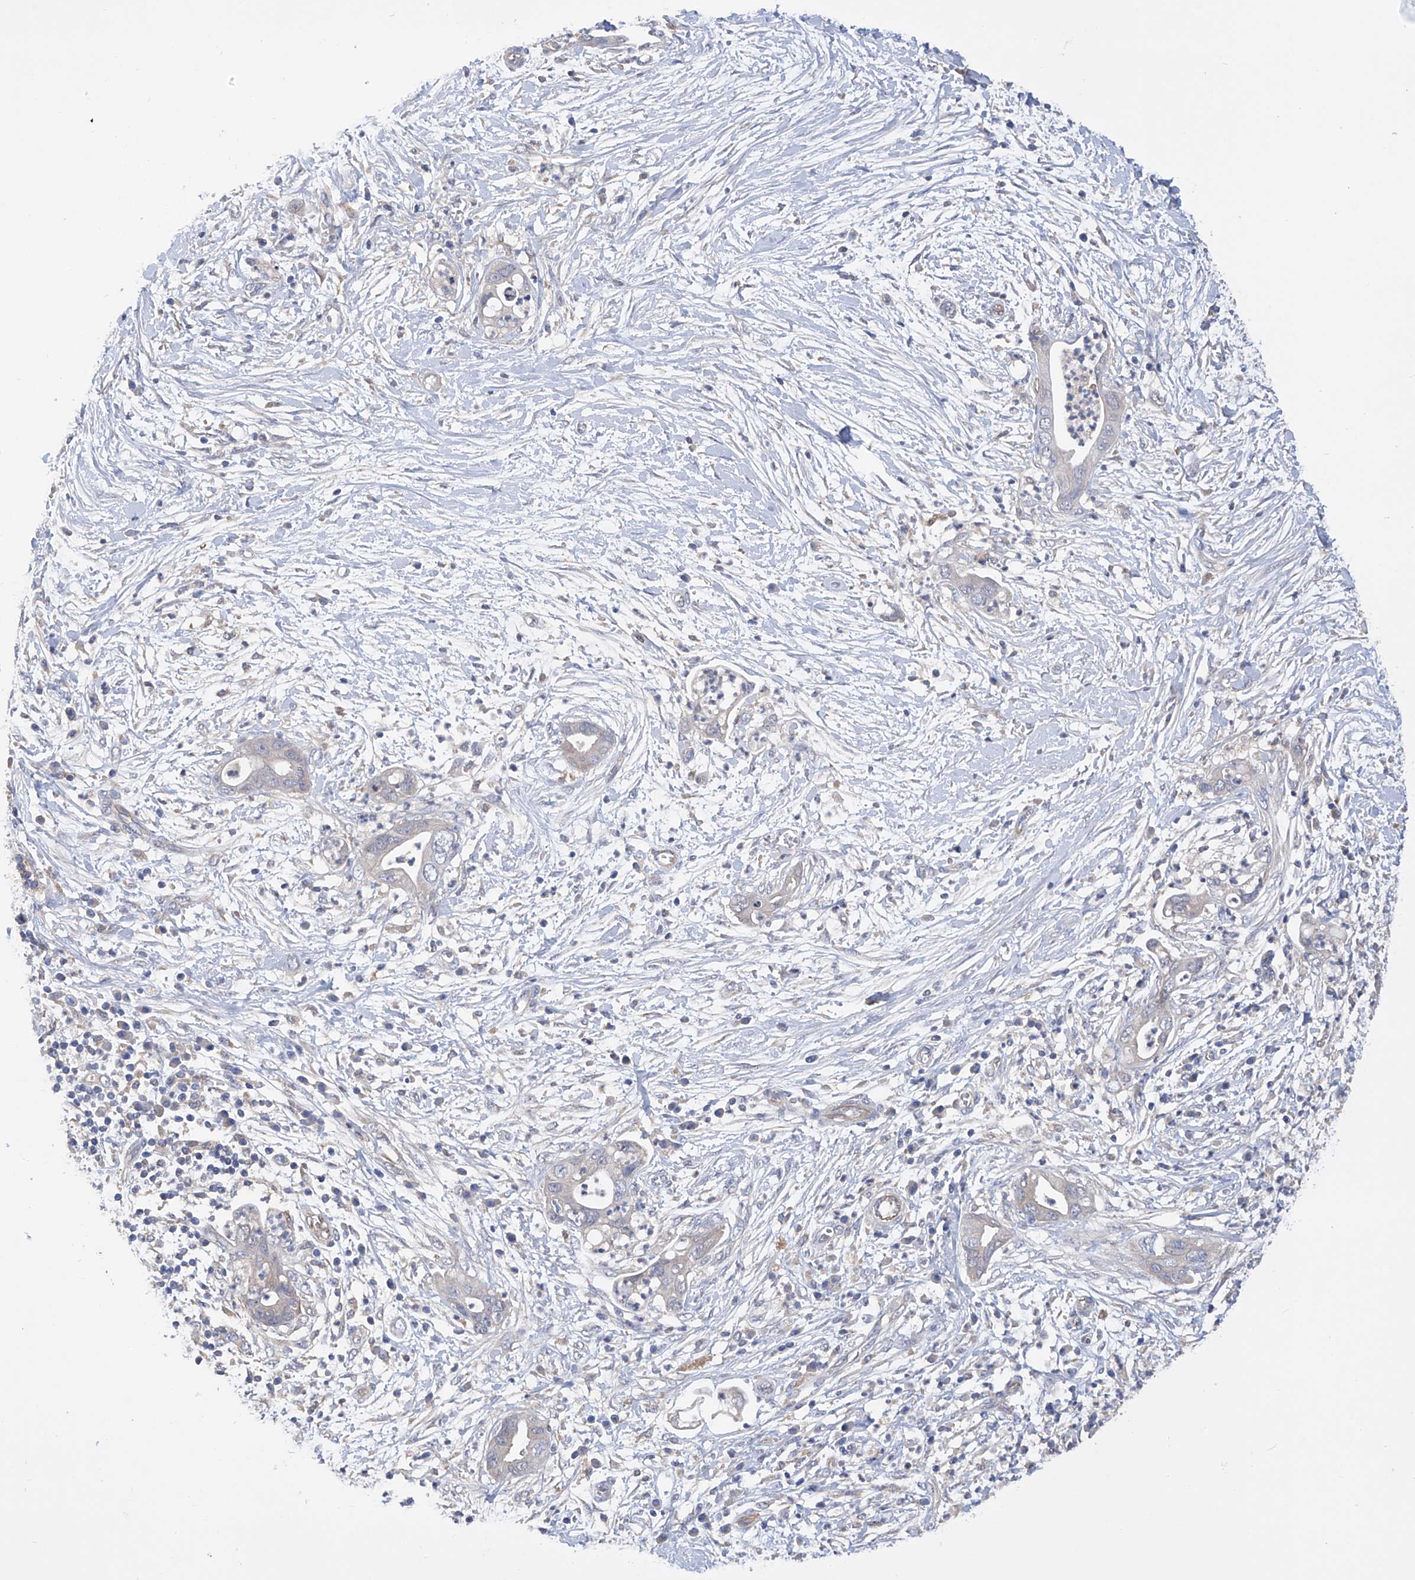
{"staining": {"intensity": "negative", "quantity": "none", "location": "none"}, "tissue": "pancreatic cancer", "cell_type": "Tumor cells", "image_type": "cancer", "snomed": [{"axis": "morphology", "description": "Adenocarcinoma, NOS"}, {"axis": "topography", "description": "Pancreas"}], "caption": "Immunohistochemistry (IHC) of human pancreatic cancer reveals no expression in tumor cells.", "gene": "SPATA20", "patient": {"sex": "male", "age": 75}}